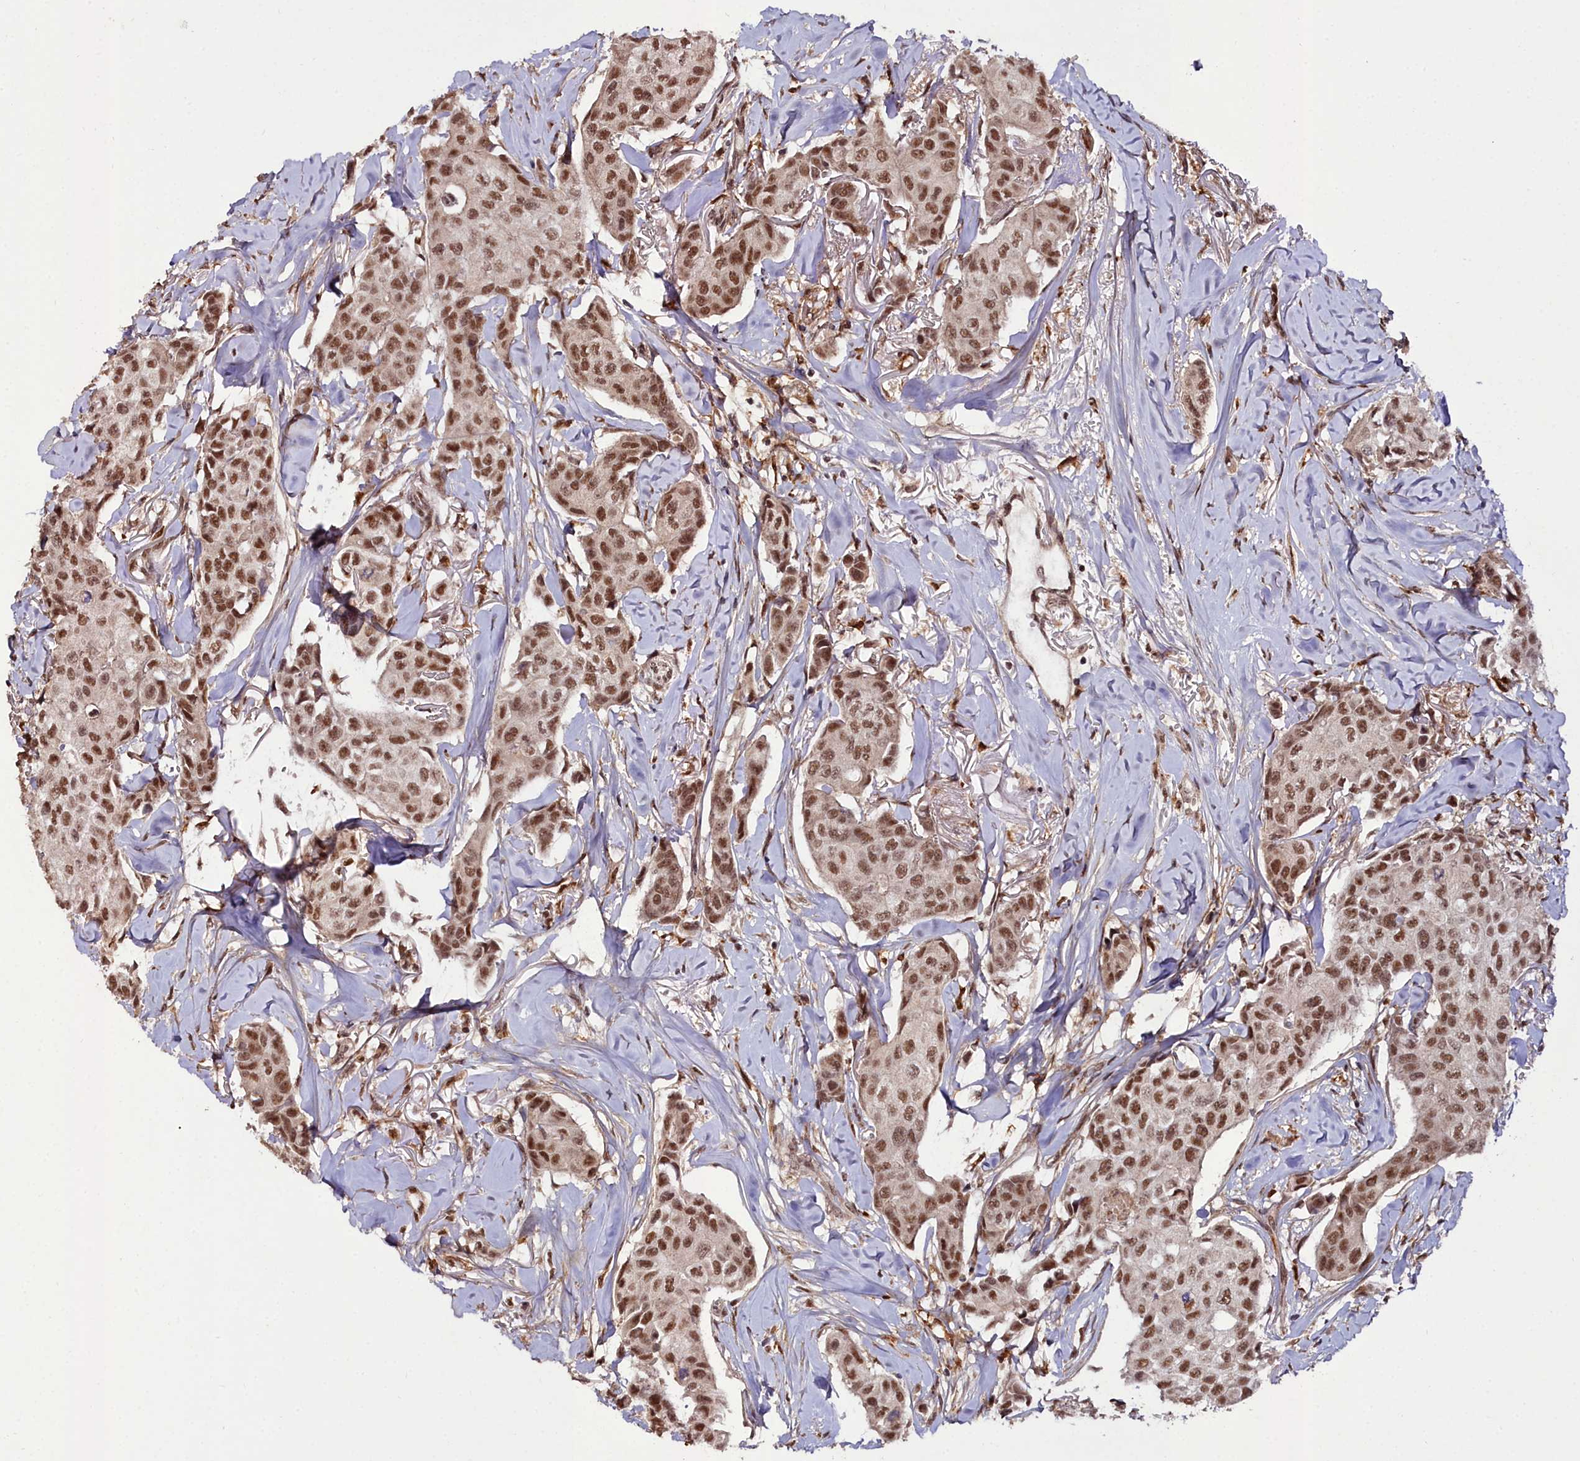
{"staining": {"intensity": "strong", "quantity": ">75%", "location": "nuclear"}, "tissue": "breast cancer", "cell_type": "Tumor cells", "image_type": "cancer", "snomed": [{"axis": "morphology", "description": "Duct carcinoma"}, {"axis": "topography", "description": "Breast"}], "caption": "High-magnification brightfield microscopy of intraductal carcinoma (breast) stained with DAB (brown) and counterstained with hematoxylin (blue). tumor cells exhibit strong nuclear expression is identified in approximately>75% of cells. (DAB IHC with brightfield microscopy, high magnification).", "gene": "CXXC1", "patient": {"sex": "female", "age": 80}}